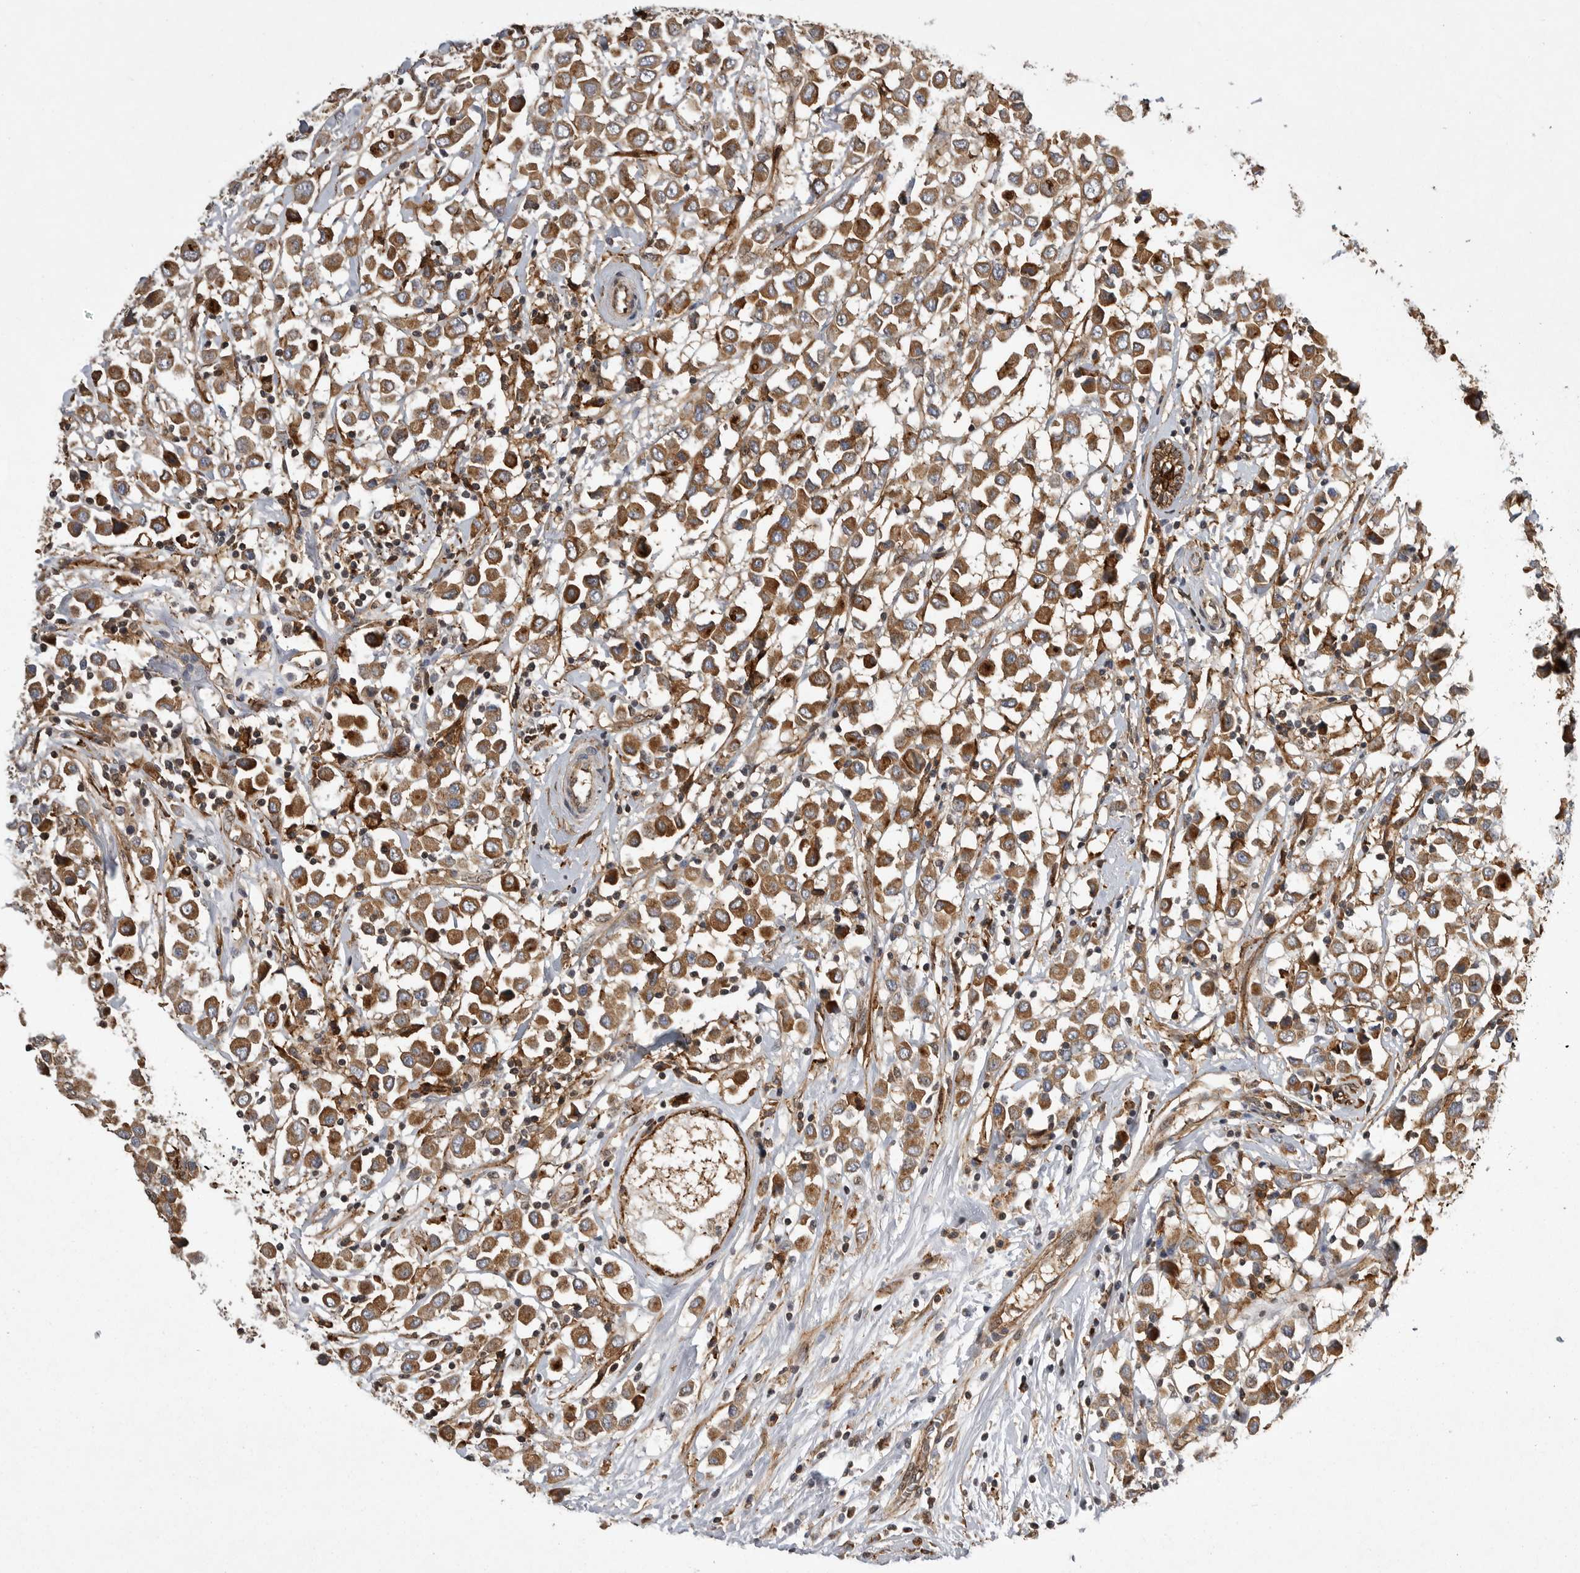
{"staining": {"intensity": "moderate", "quantity": ">75%", "location": "cytoplasmic/membranous"}, "tissue": "breast cancer", "cell_type": "Tumor cells", "image_type": "cancer", "snomed": [{"axis": "morphology", "description": "Duct carcinoma"}, {"axis": "topography", "description": "Breast"}], "caption": "Immunohistochemistry (IHC) of human breast infiltrating ductal carcinoma demonstrates medium levels of moderate cytoplasmic/membranous staining in approximately >75% of tumor cells.", "gene": "NECTIN1", "patient": {"sex": "female", "age": 61}}